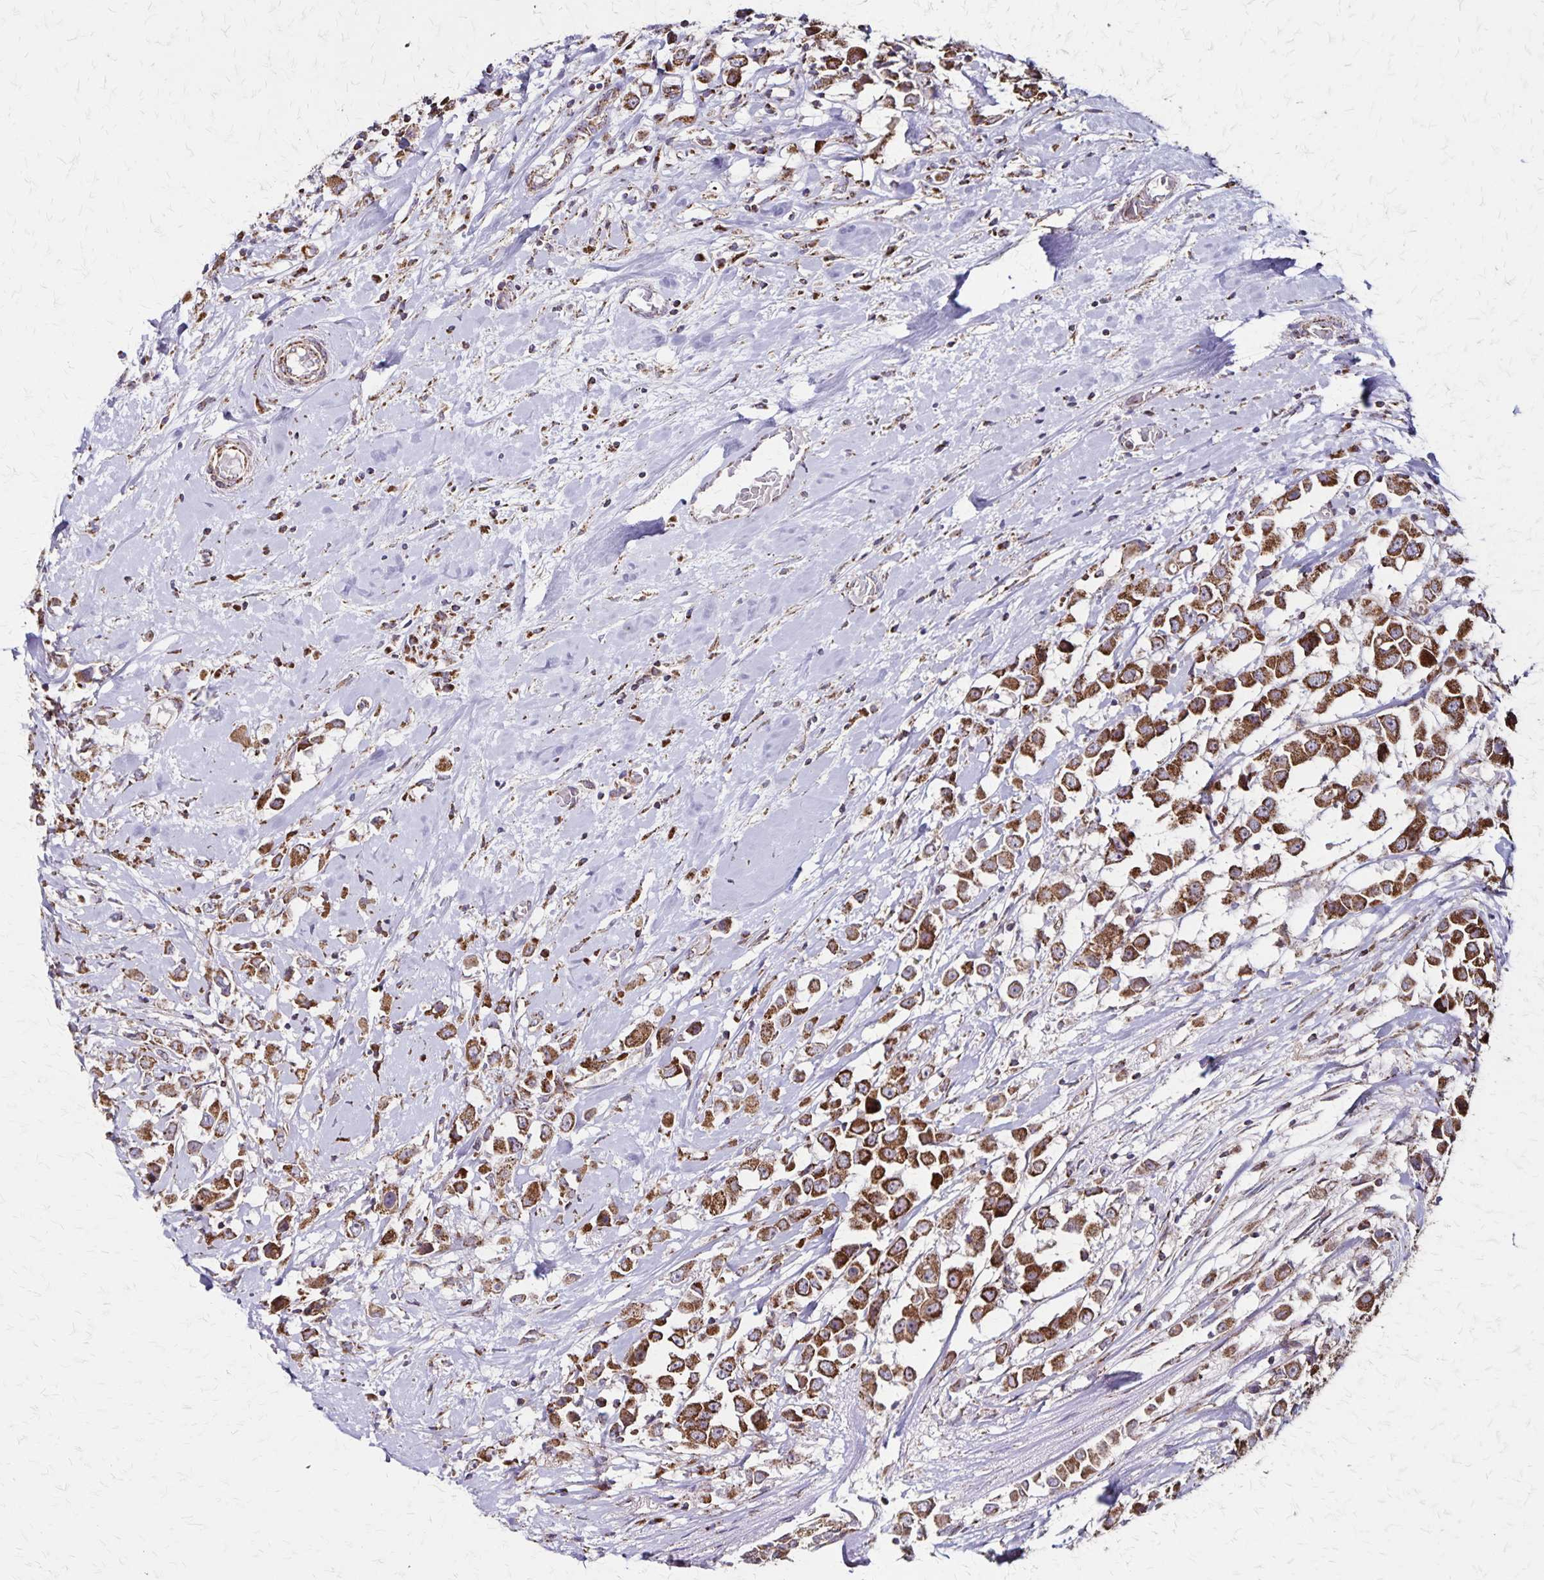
{"staining": {"intensity": "strong", "quantity": ">75%", "location": "cytoplasmic/membranous"}, "tissue": "breast cancer", "cell_type": "Tumor cells", "image_type": "cancer", "snomed": [{"axis": "morphology", "description": "Duct carcinoma"}, {"axis": "topography", "description": "Breast"}], "caption": "IHC image of neoplastic tissue: human breast cancer stained using IHC shows high levels of strong protein expression localized specifically in the cytoplasmic/membranous of tumor cells, appearing as a cytoplasmic/membranous brown color.", "gene": "NFS1", "patient": {"sex": "female", "age": 61}}